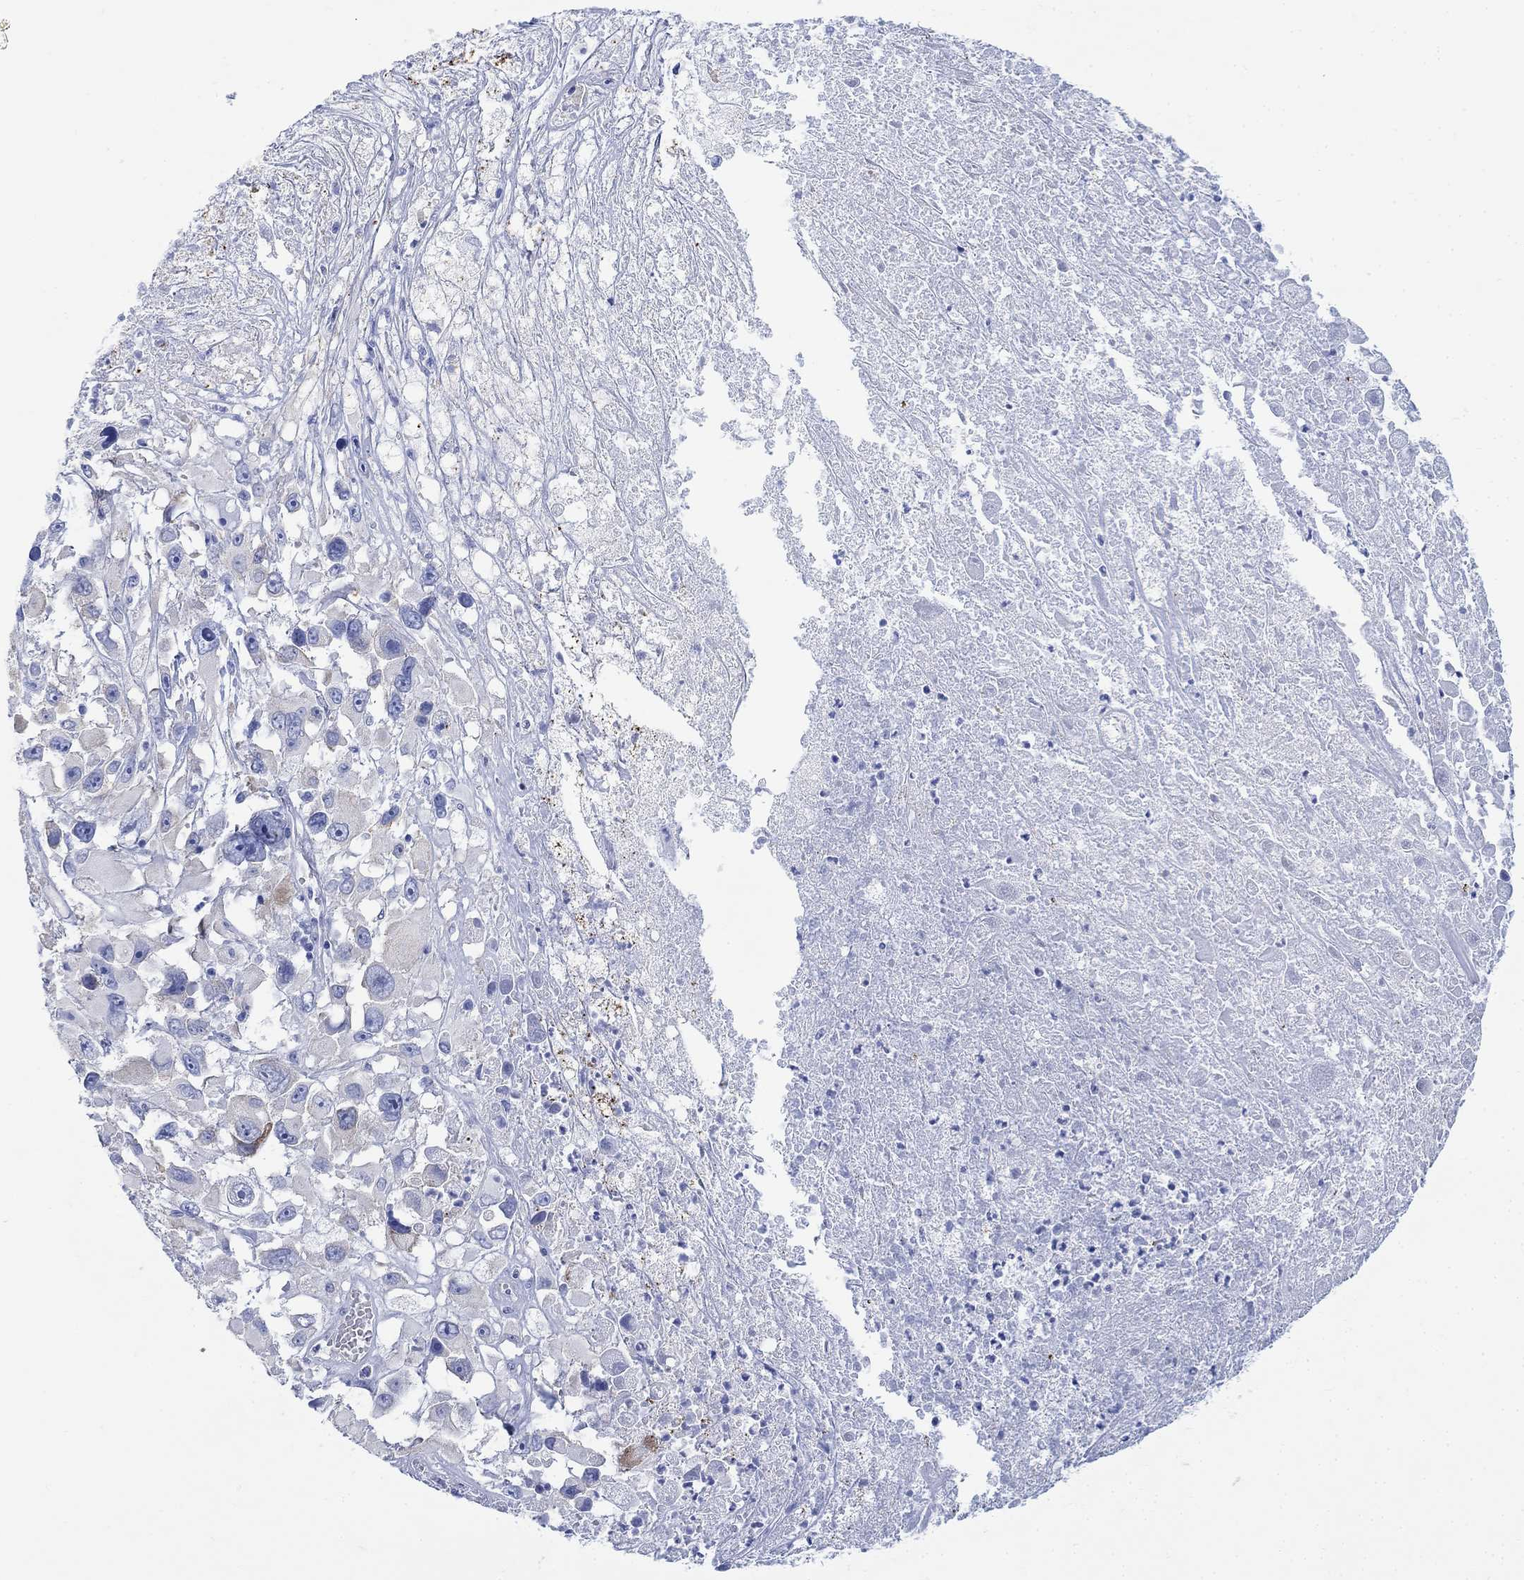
{"staining": {"intensity": "moderate", "quantity": "<25%", "location": "cytoplasmic/membranous"}, "tissue": "melanoma", "cell_type": "Tumor cells", "image_type": "cancer", "snomed": [{"axis": "morphology", "description": "Malignant melanoma, Metastatic site"}, {"axis": "topography", "description": "Lymph node"}], "caption": "Melanoma was stained to show a protein in brown. There is low levels of moderate cytoplasmic/membranous positivity in approximately <25% of tumor cells.", "gene": "MYL1", "patient": {"sex": "male", "age": 50}}